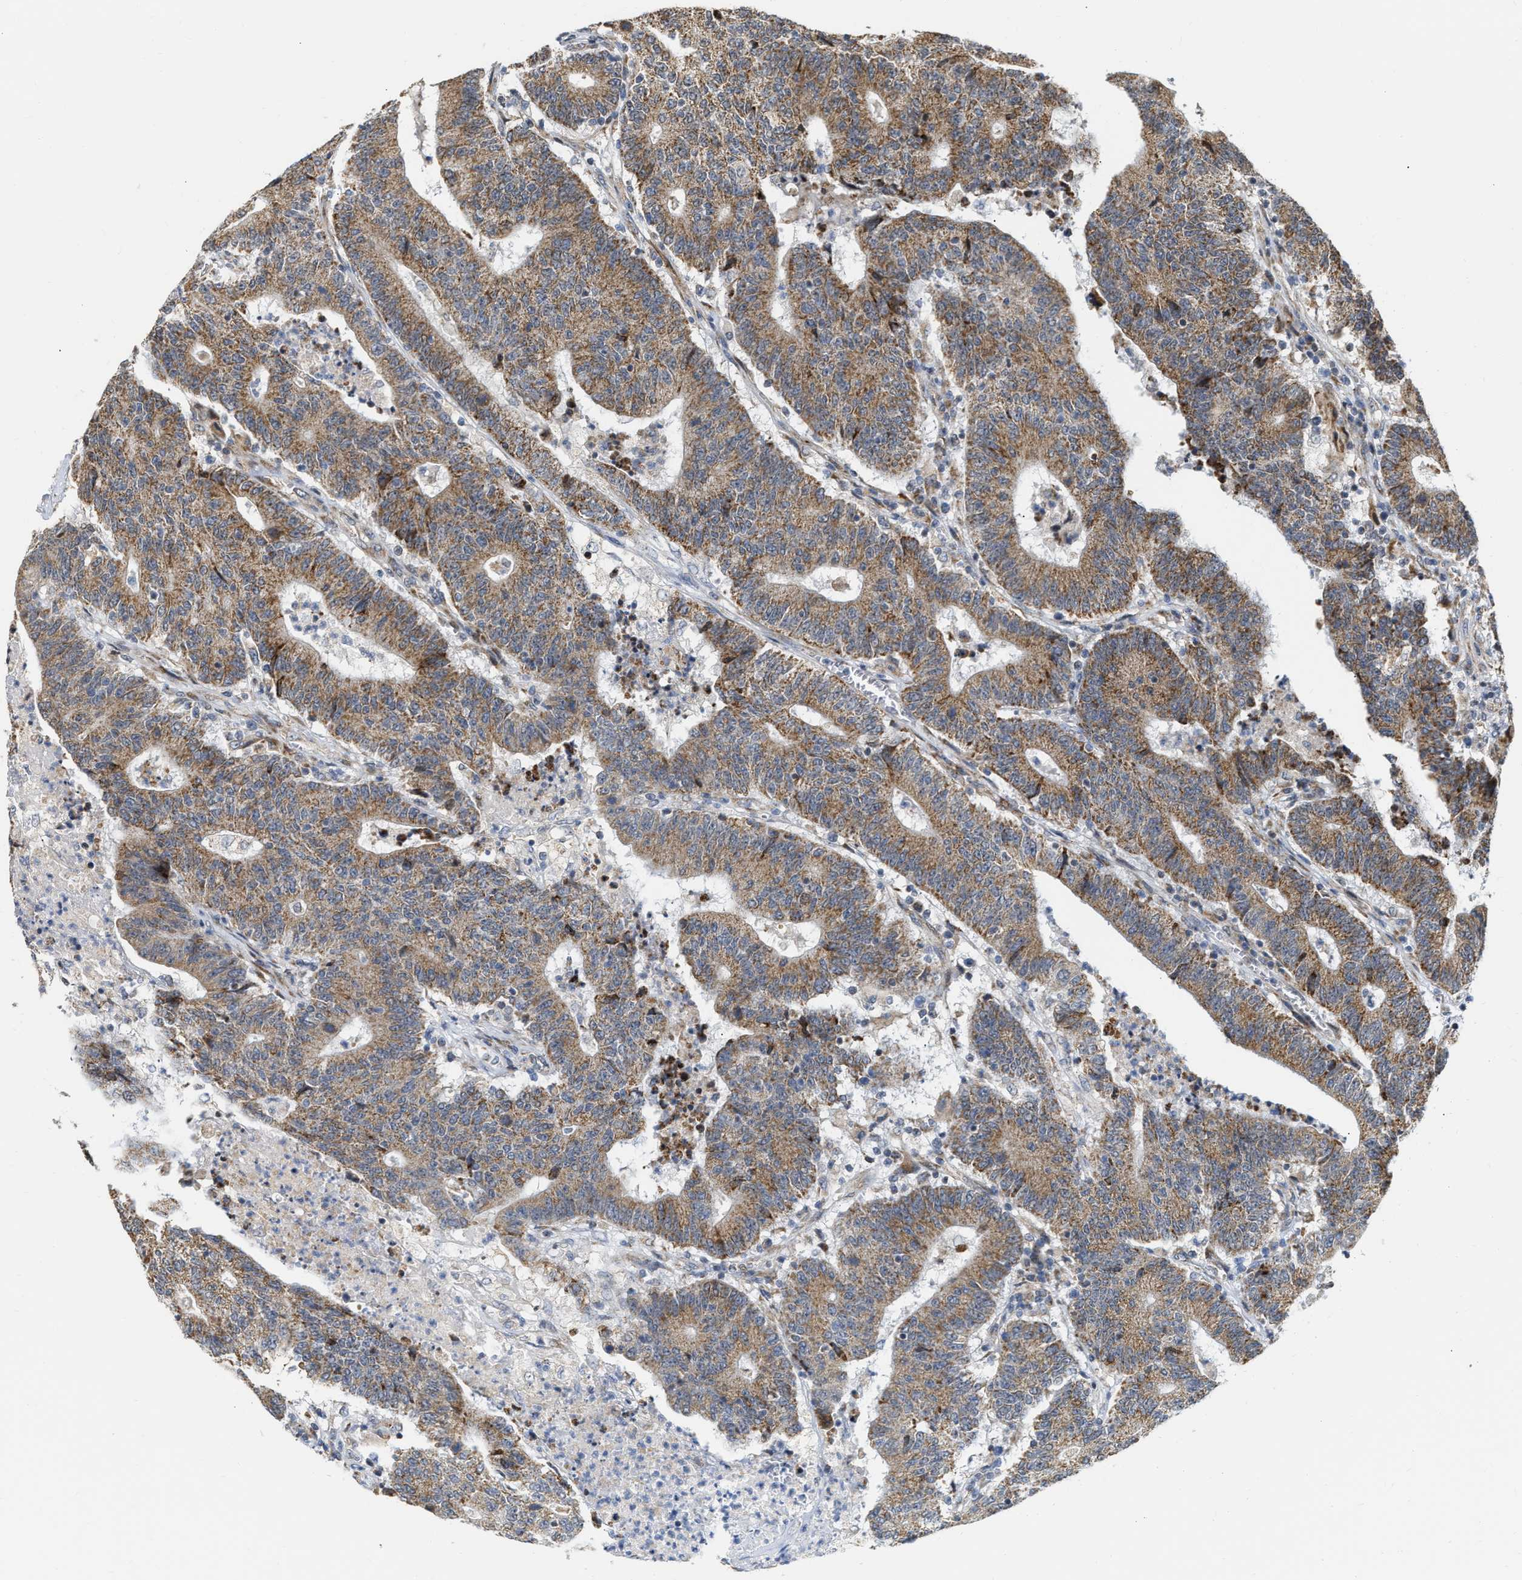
{"staining": {"intensity": "moderate", "quantity": ">75%", "location": "cytoplasmic/membranous"}, "tissue": "colorectal cancer", "cell_type": "Tumor cells", "image_type": "cancer", "snomed": [{"axis": "morphology", "description": "Normal tissue, NOS"}, {"axis": "morphology", "description": "Adenocarcinoma, NOS"}, {"axis": "topography", "description": "Colon"}], "caption": "A brown stain highlights moderate cytoplasmic/membranous staining of a protein in adenocarcinoma (colorectal) tumor cells.", "gene": "DEPTOR", "patient": {"sex": "female", "age": 75}}